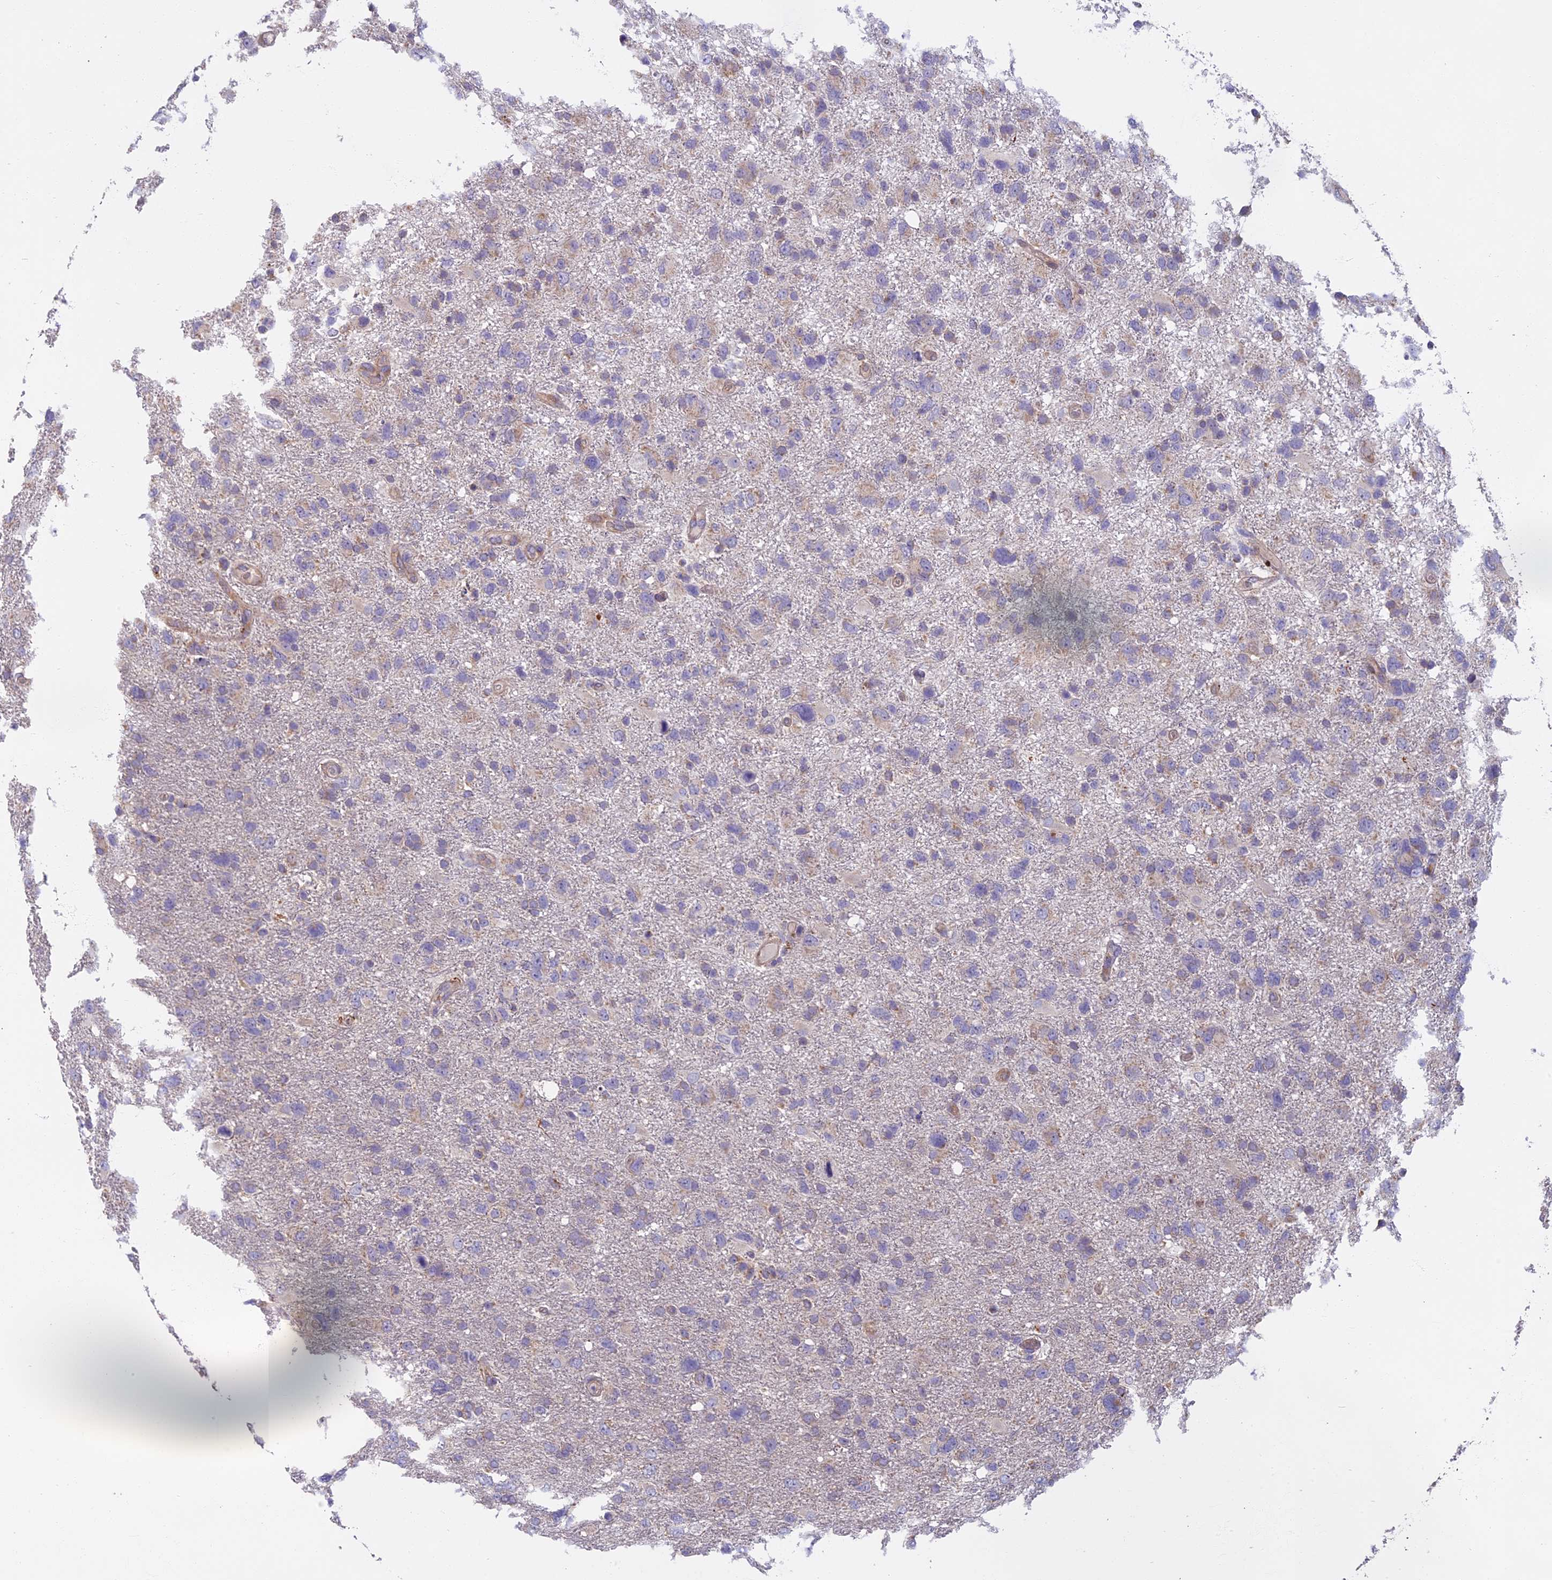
{"staining": {"intensity": "negative", "quantity": "none", "location": "none"}, "tissue": "glioma", "cell_type": "Tumor cells", "image_type": "cancer", "snomed": [{"axis": "morphology", "description": "Glioma, malignant, High grade"}, {"axis": "topography", "description": "Brain"}], "caption": "Tumor cells show no significant protein positivity in glioma. (DAB (3,3'-diaminobenzidine) IHC visualized using brightfield microscopy, high magnification).", "gene": "EDAR", "patient": {"sex": "male", "age": 61}}